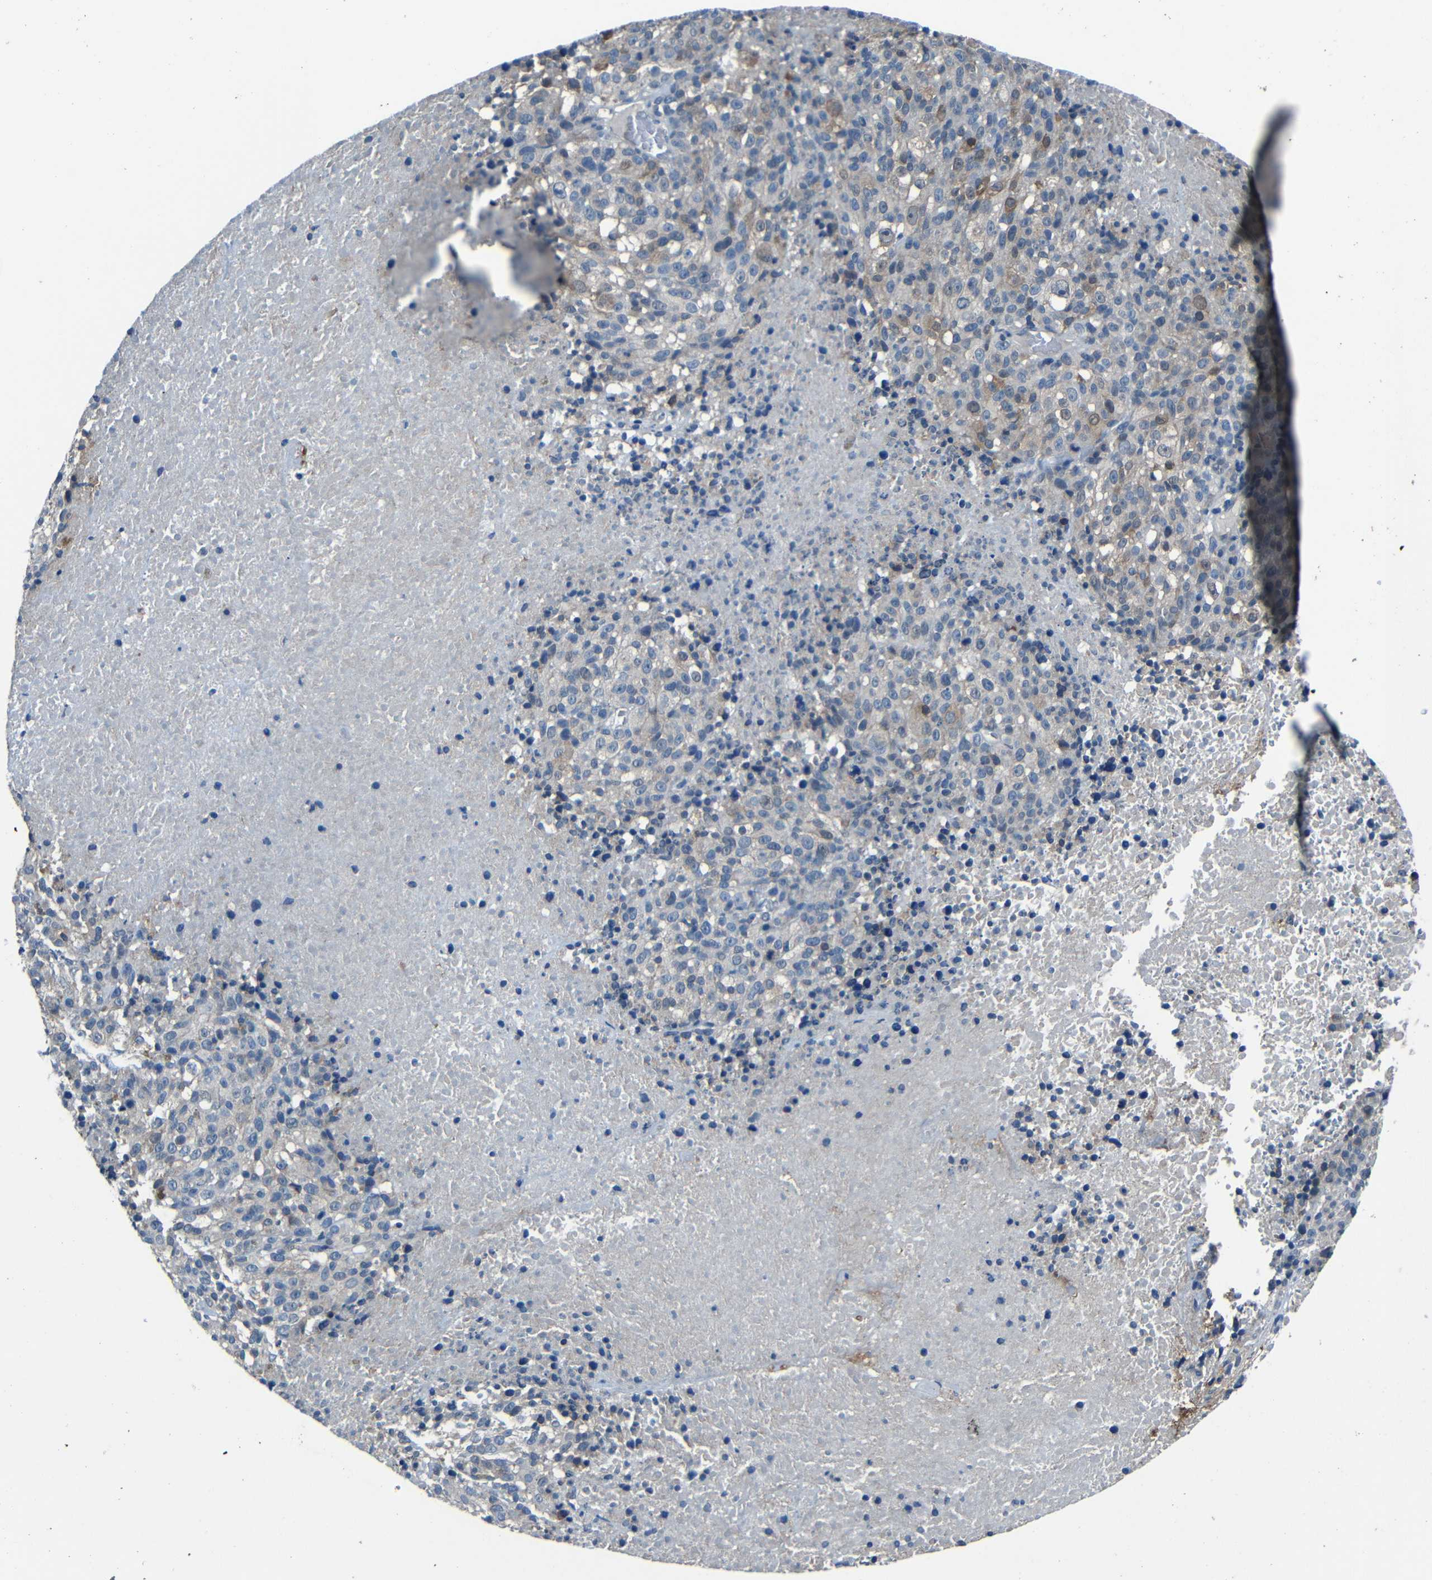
{"staining": {"intensity": "weak", "quantity": "<25%", "location": "cytoplasmic/membranous"}, "tissue": "melanoma", "cell_type": "Tumor cells", "image_type": "cancer", "snomed": [{"axis": "morphology", "description": "Malignant melanoma, Metastatic site"}, {"axis": "topography", "description": "Cerebral cortex"}], "caption": "A micrograph of human melanoma is negative for staining in tumor cells. Nuclei are stained in blue.", "gene": "SLA", "patient": {"sex": "female", "age": 52}}